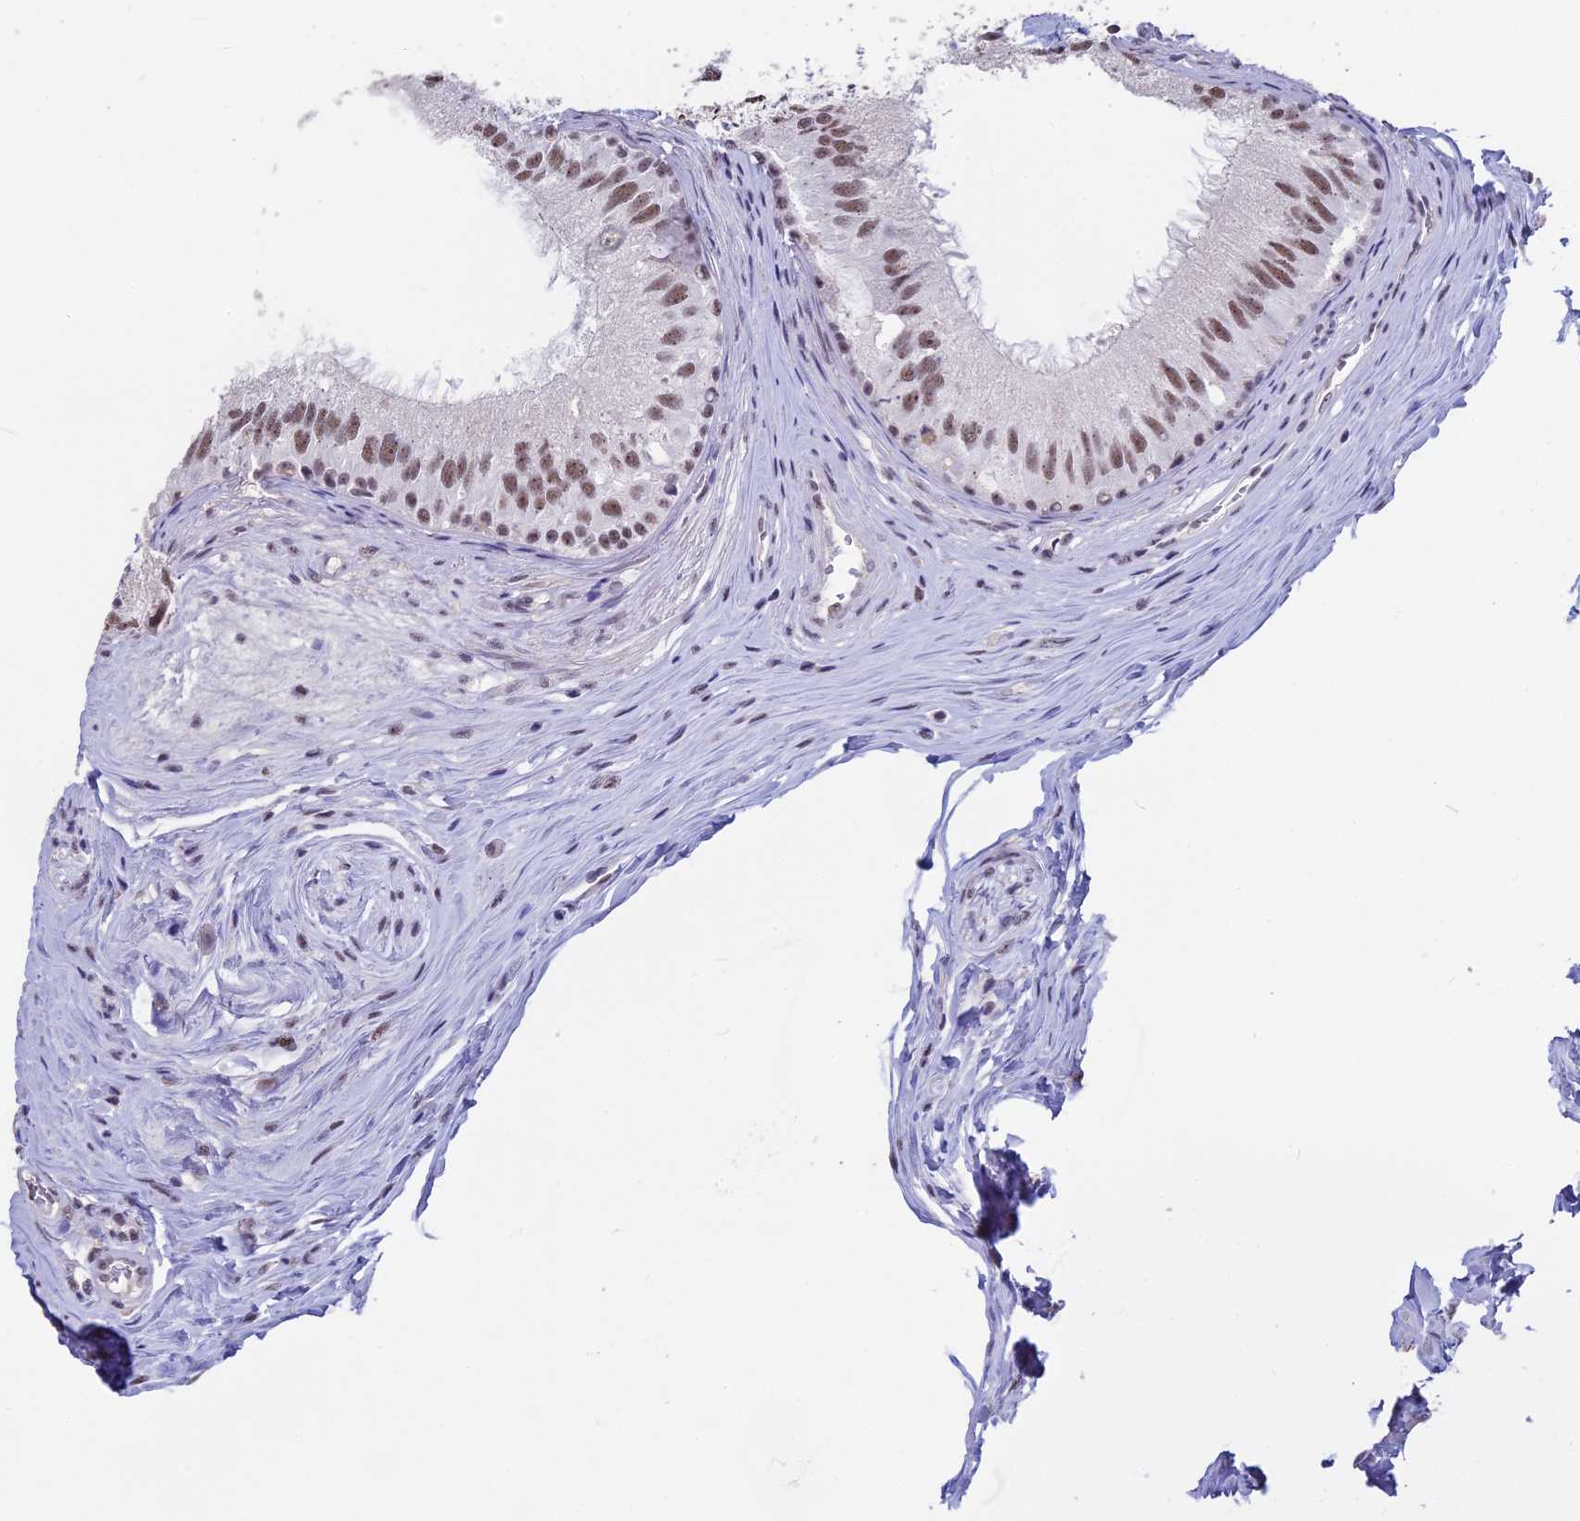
{"staining": {"intensity": "moderate", "quantity": ">75%", "location": "nuclear"}, "tissue": "epididymis", "cell_type": "Glandular cells", "image_type": "normal", "snomed": [{"axis": "morphology", "description": "Normal tissue, NOS"}, {"axis": "topography", "description": "Epididymis"}], "caption": "Moderate nuclear staining for a protein is seen in about >75% of glandular cells of benign epididymis using immunohistochemistry.", "gene": "SETD2", "patient": {"sex": "male", "age": 33}}